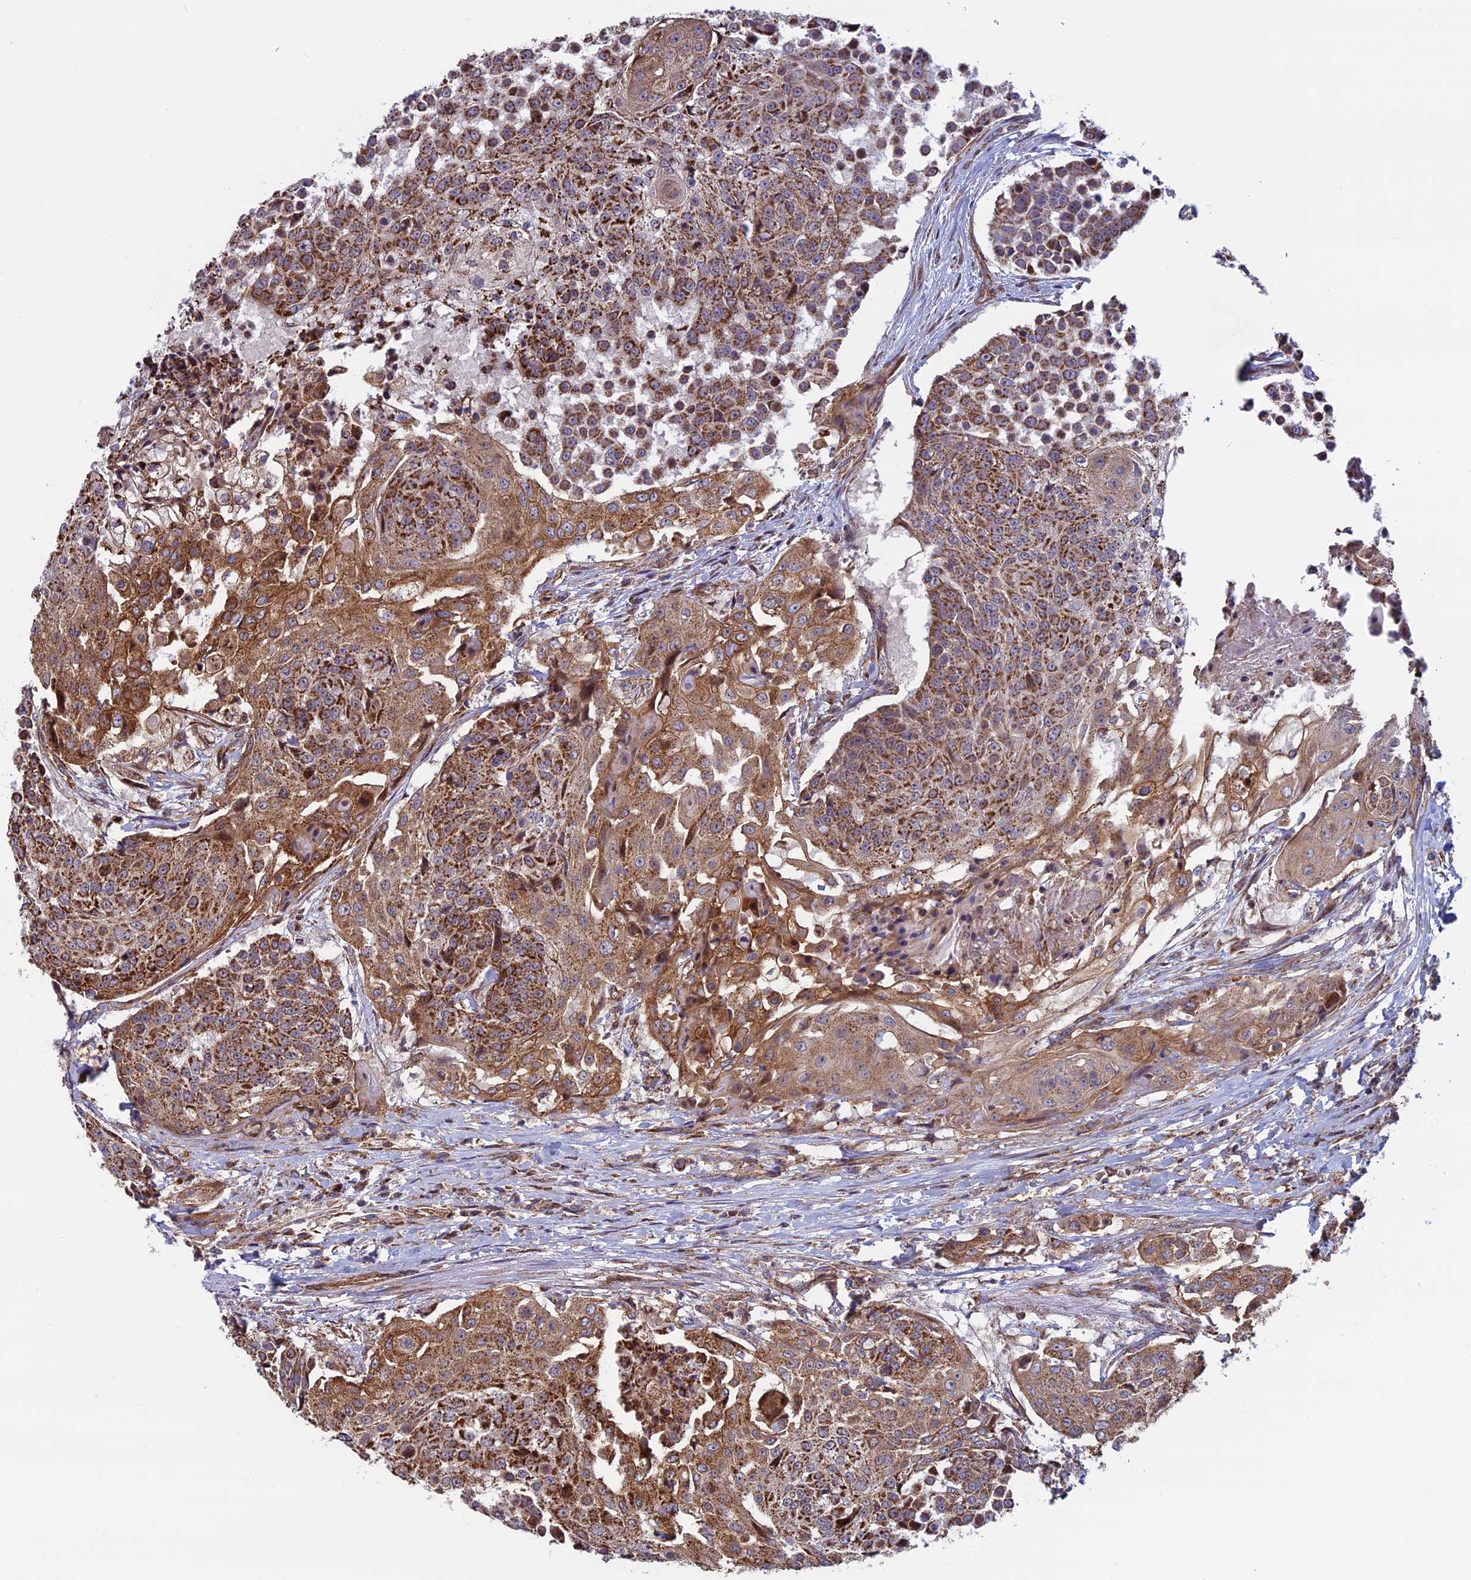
{"staining": {"intensity": "strong", "quantity": ">75%", "location": "cytoplasmic/membranous"}, "tissue": "urothelial cancer", "cell_type": "Tumor cells", "image_type": "cancer", "snomed": [{"axis": "morphology", "description": "Urothelial carcinoma, High grade"}, {"axis": "topography", "description": "Urinary bladder"}], "caption": "Protein expression analysis of human high-grade urothelial carcinoma reveals strong cytoplasmic/membranous staining in approximately >75% of tumor cells.", "gene": "CCDC8", "patient": {"sex": "female", "age": 63}}